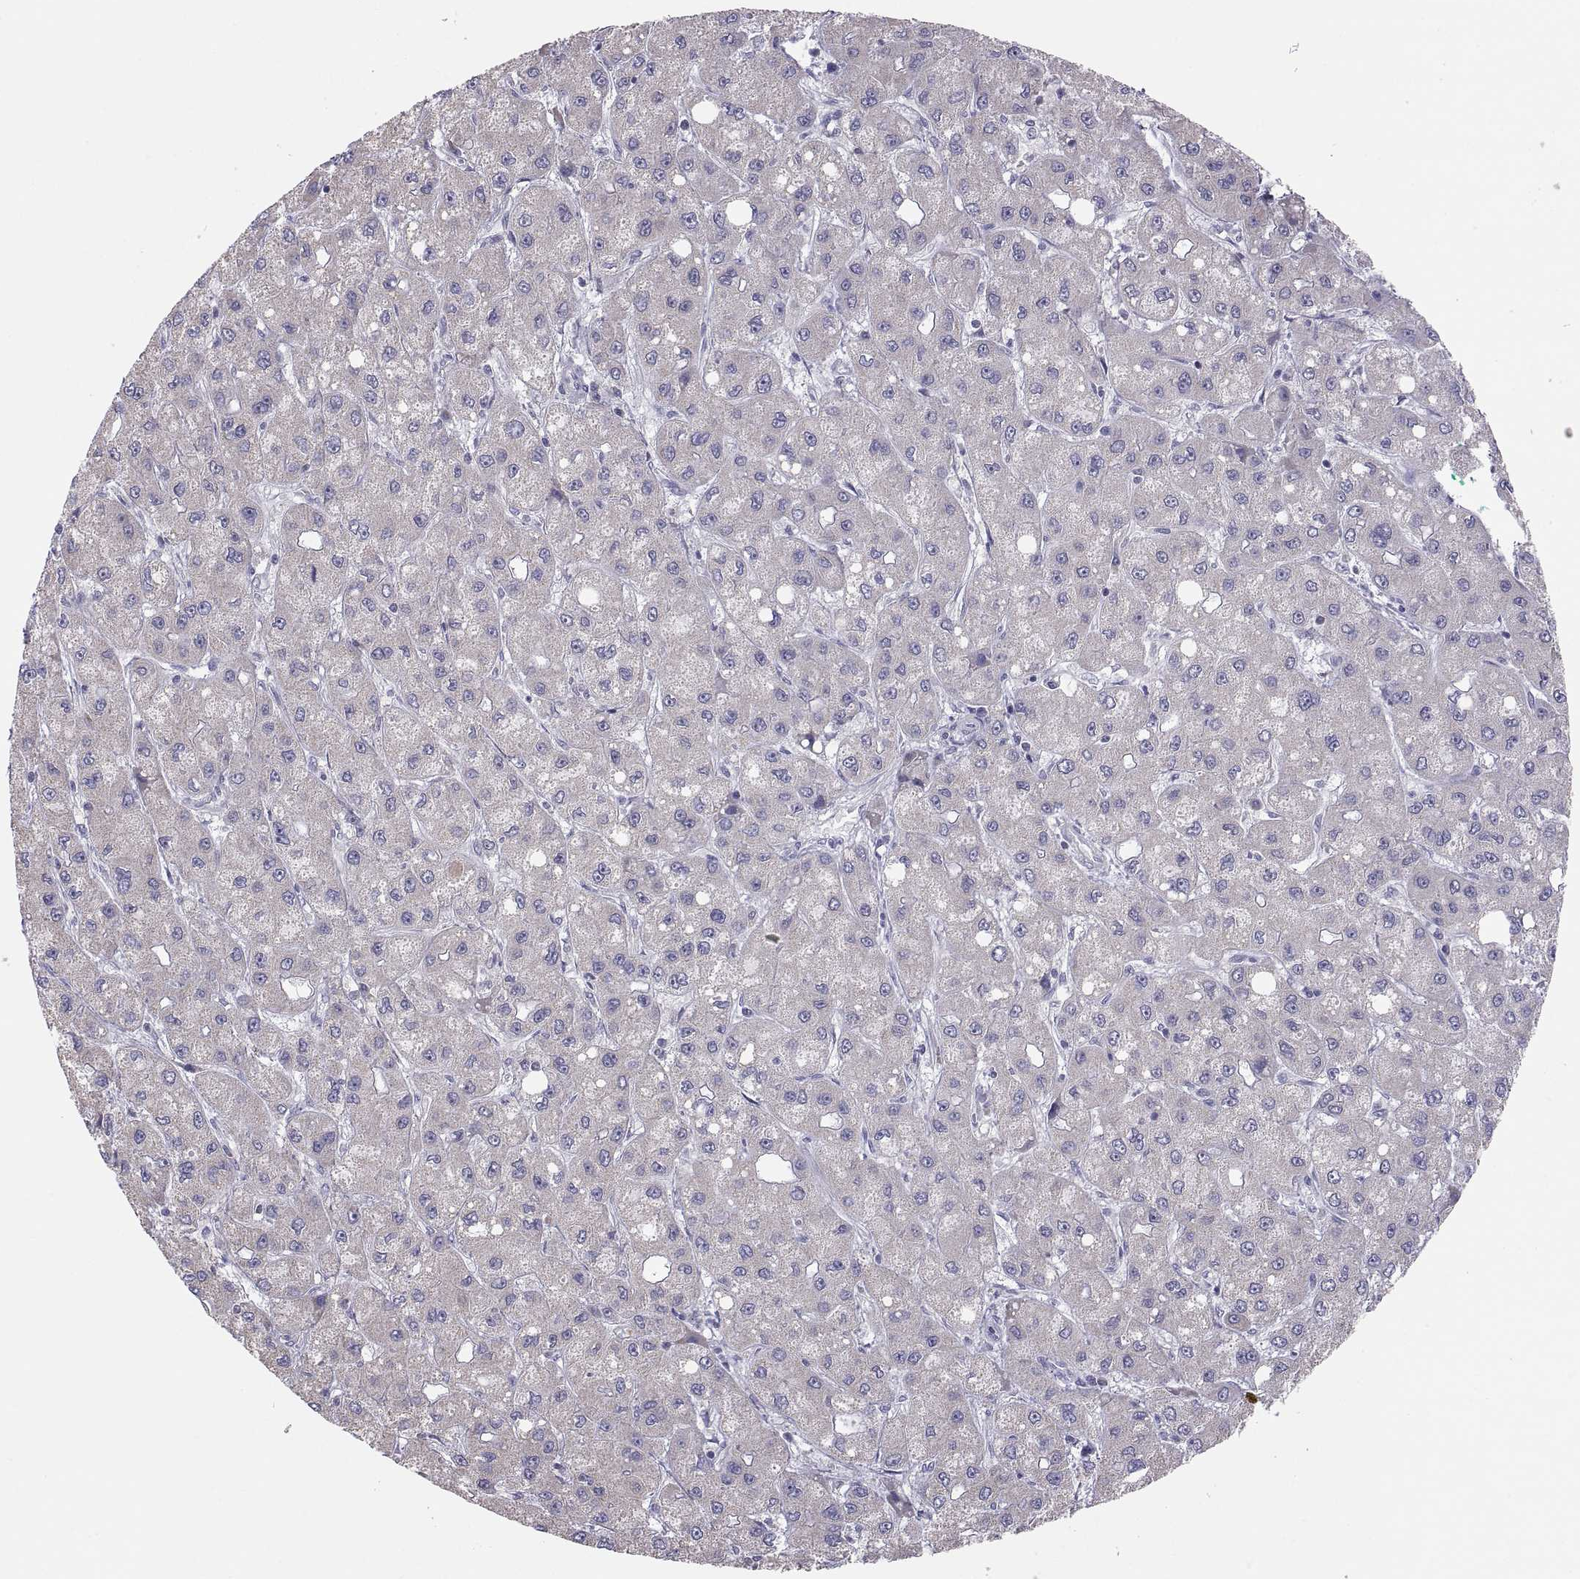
{"staining": {"intensity": "negative", "quantity": "none", "location": "none"}, "tissue": "liver cancer", "cell_type": "Tumor cells", "image_type": "cancer", "snomed": [{"axis": "morphology", "description": "Carcinoma, Hepatocellular, NOS"}, {"axis": "topography", "description": "Liver"}], "caption": "Immunohistochemistry (IHC) micrograph of human liver hepatocellular carcinoma stained for a protein (brown), which shows no positivity in tumor cells.", "gene": "TNNC1", "patient": {"sex": "male", "age": 73}}